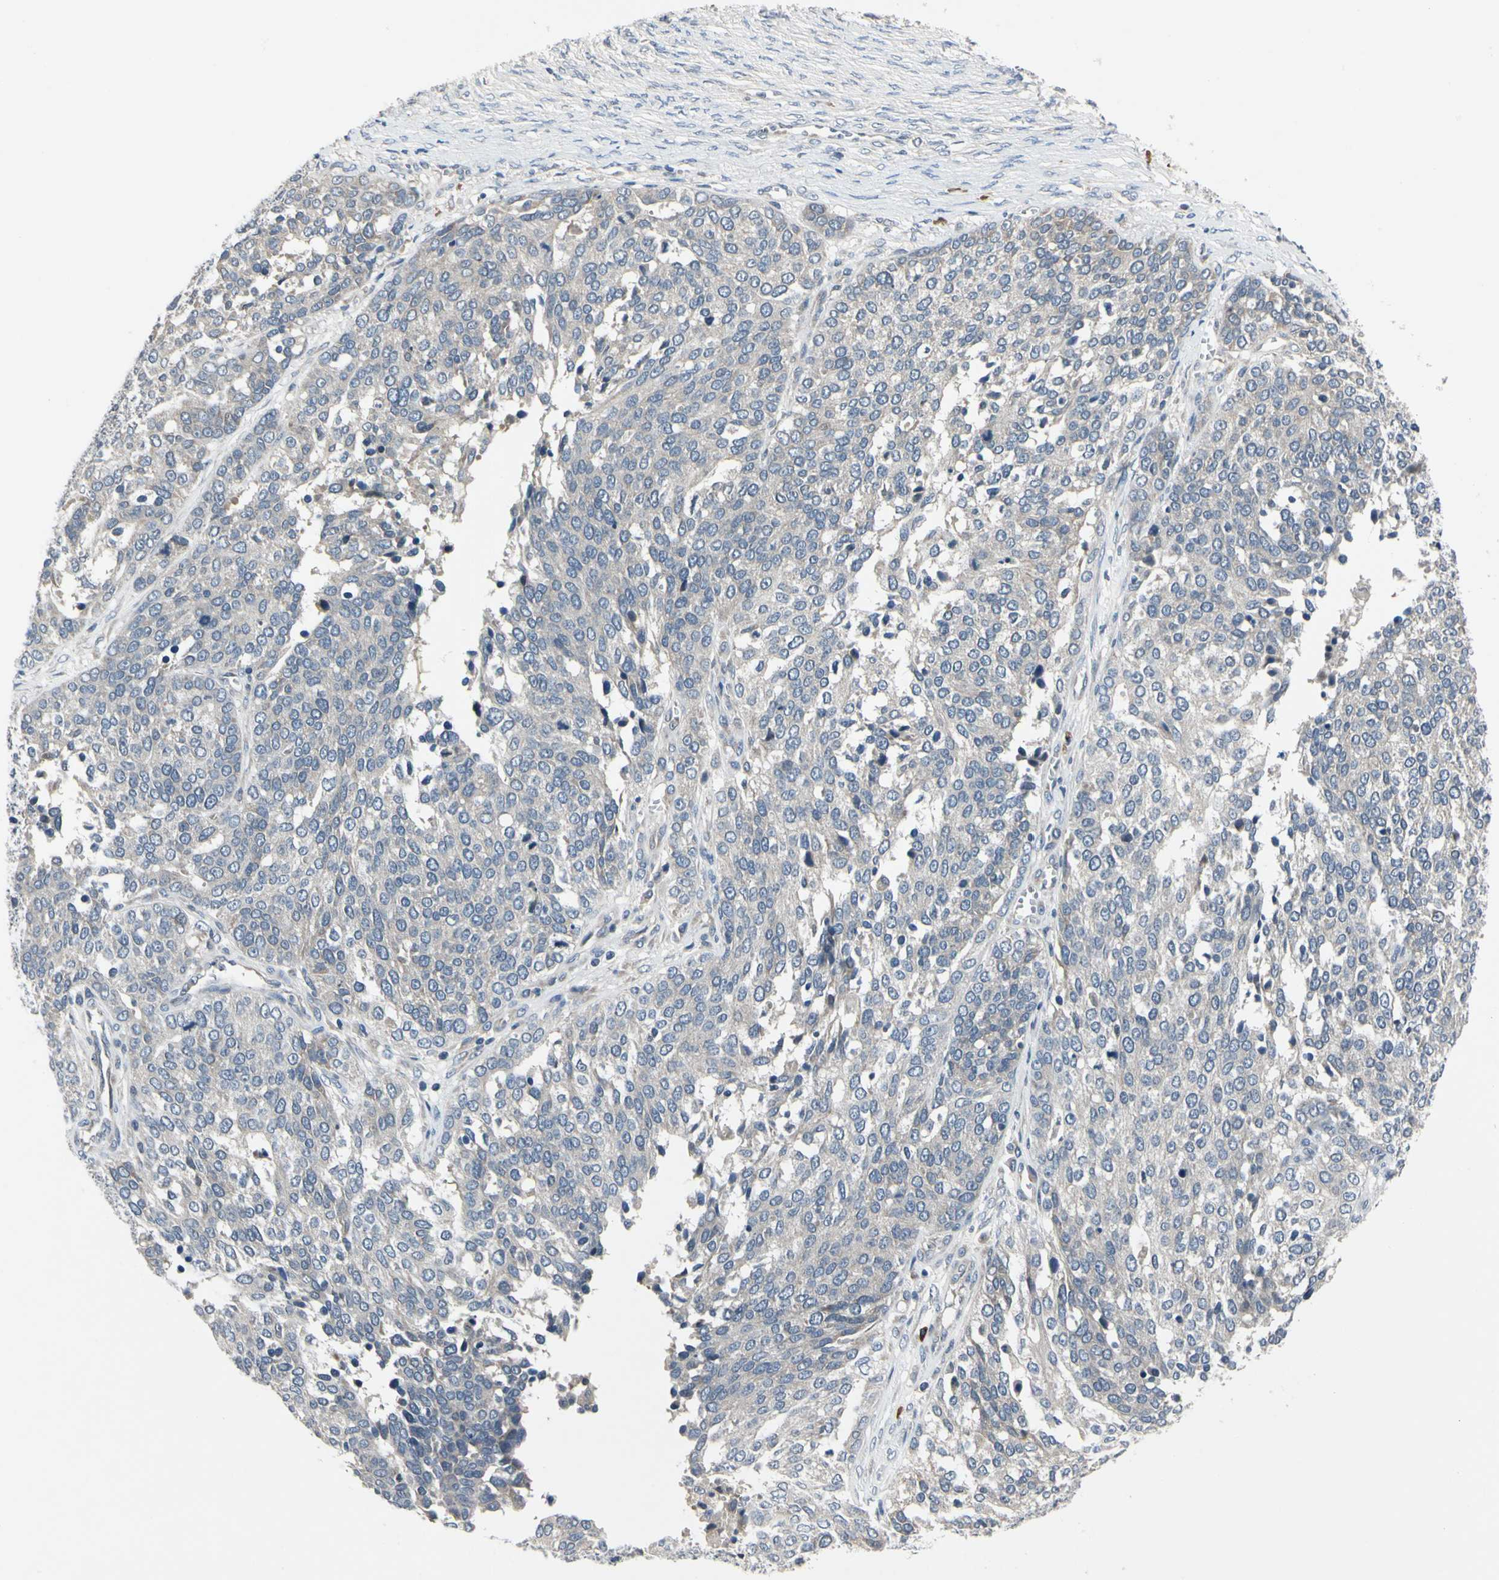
{"staining": {"intensity": "negative", "quantity": "none", "location": "none"}, "tissue": "ovarian cancer", "cell_type": "Tumor cells", "image_type": "cancer", "snomed": [{"axis": "morphology", "description": "Cystadenocarcinoma, serous, NOS"}, {"axis": "topography", "description": "Ovary"}], "caption": "Immunohistochemistry photomicrograph of human ovarian cancer (serous cystadenocarcinoma) stained for a protein (brown), which demonstrates no expression in tumor cells.", "gene": "SELENOK", "patient": {"sex": "female", "age": 44}}